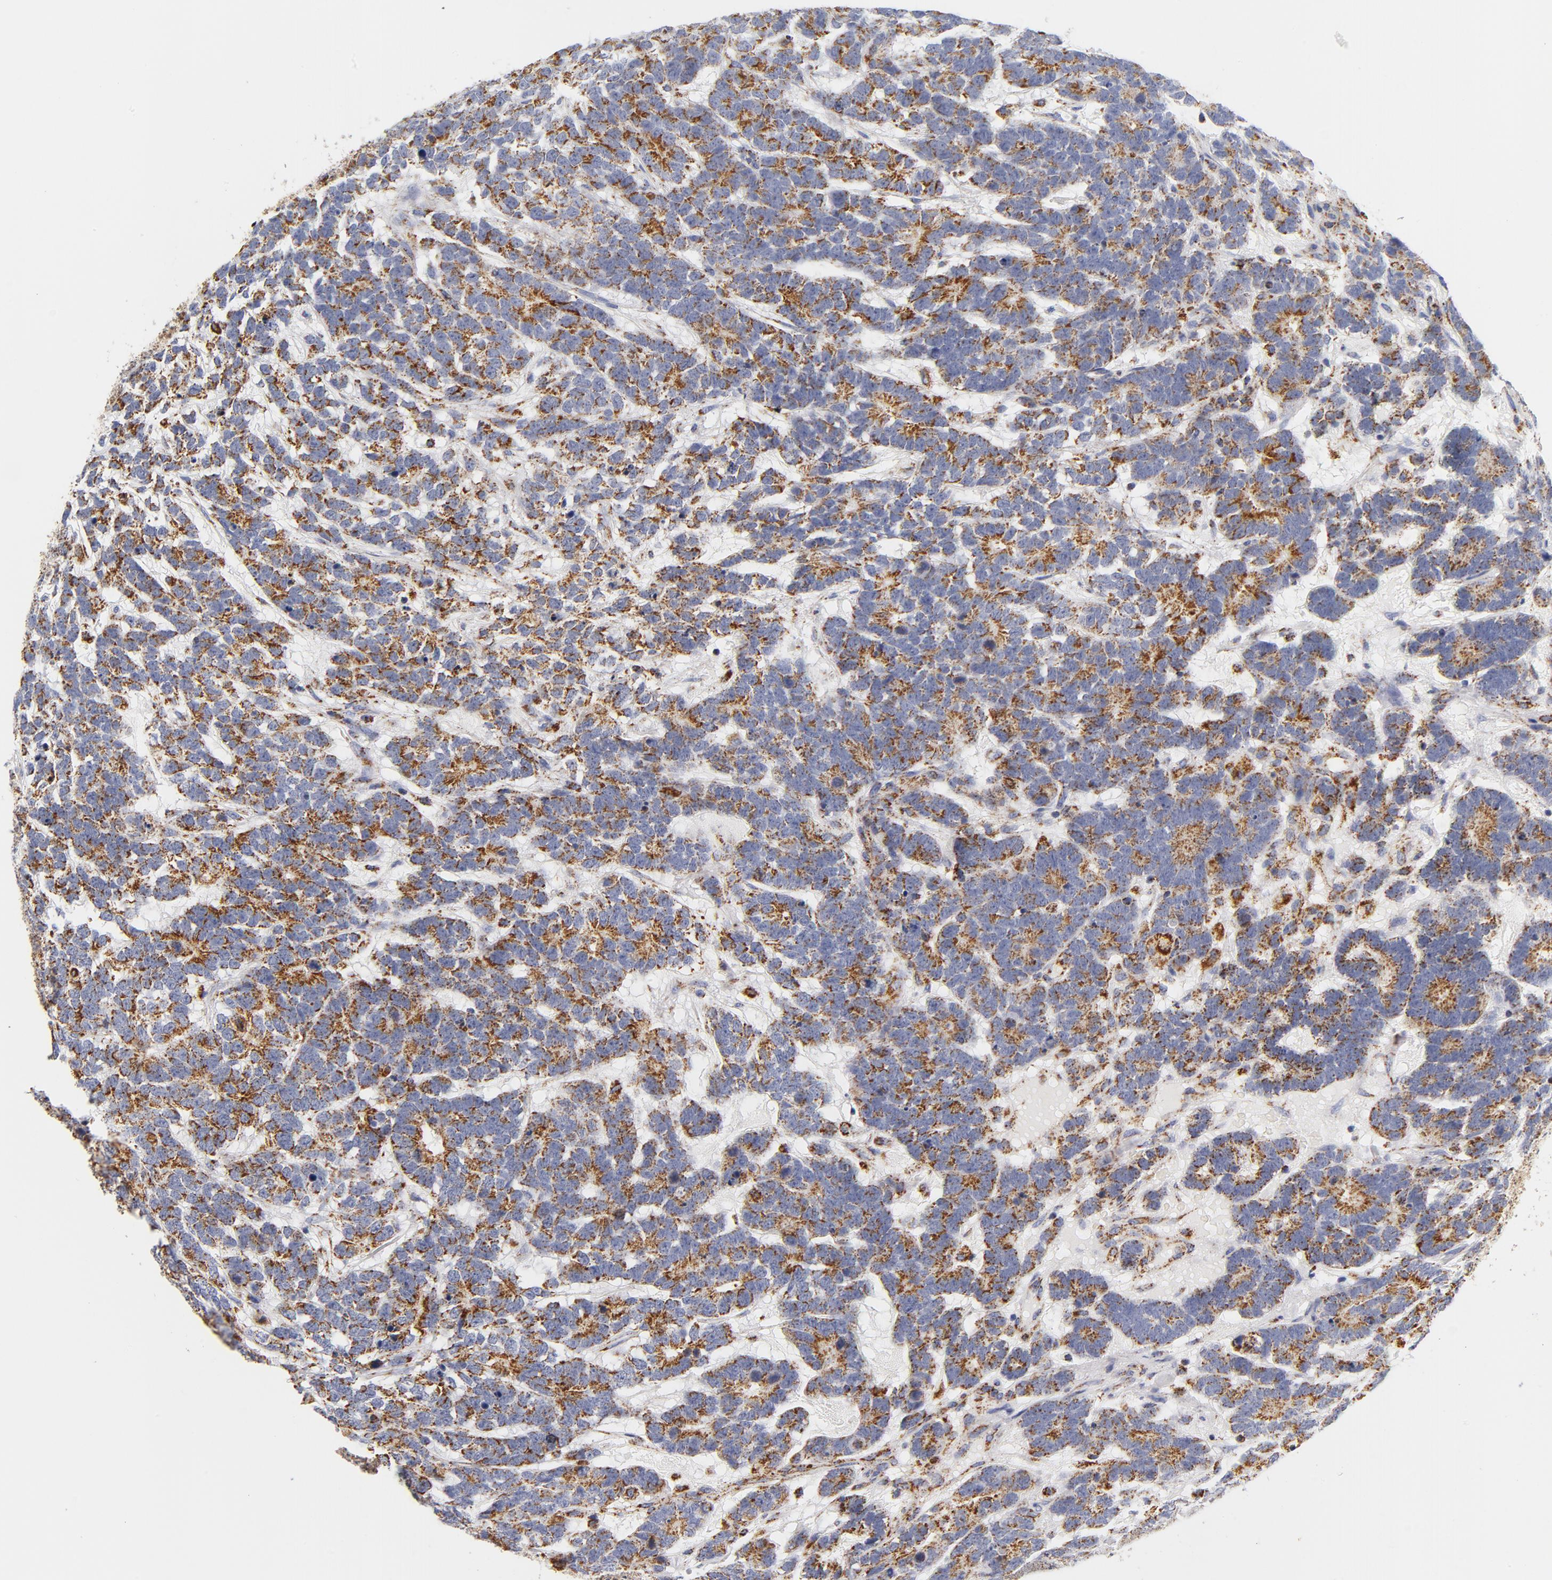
{"staining": {"intensity": "strong", "quantity": ">75%", "location": "cytoplasmic/membranous"}, "tissue": "testis cancer", "cell_type": "Tumor cells", "image_type": "cancer", "snomed": [{"axis": "morphology", "description": "Carcinoma, Embryonal, NOS"}, {"axis": "topography", "description": "Testis"}], "caption": "High-power microscopy captured an IHC image of testis cancer, revealing strong cytoplasmic/membranous positivity in approximately >75% of tumor cells.", "gene": "ECHS1", "patient": {"sex": "male", "age": 26}}